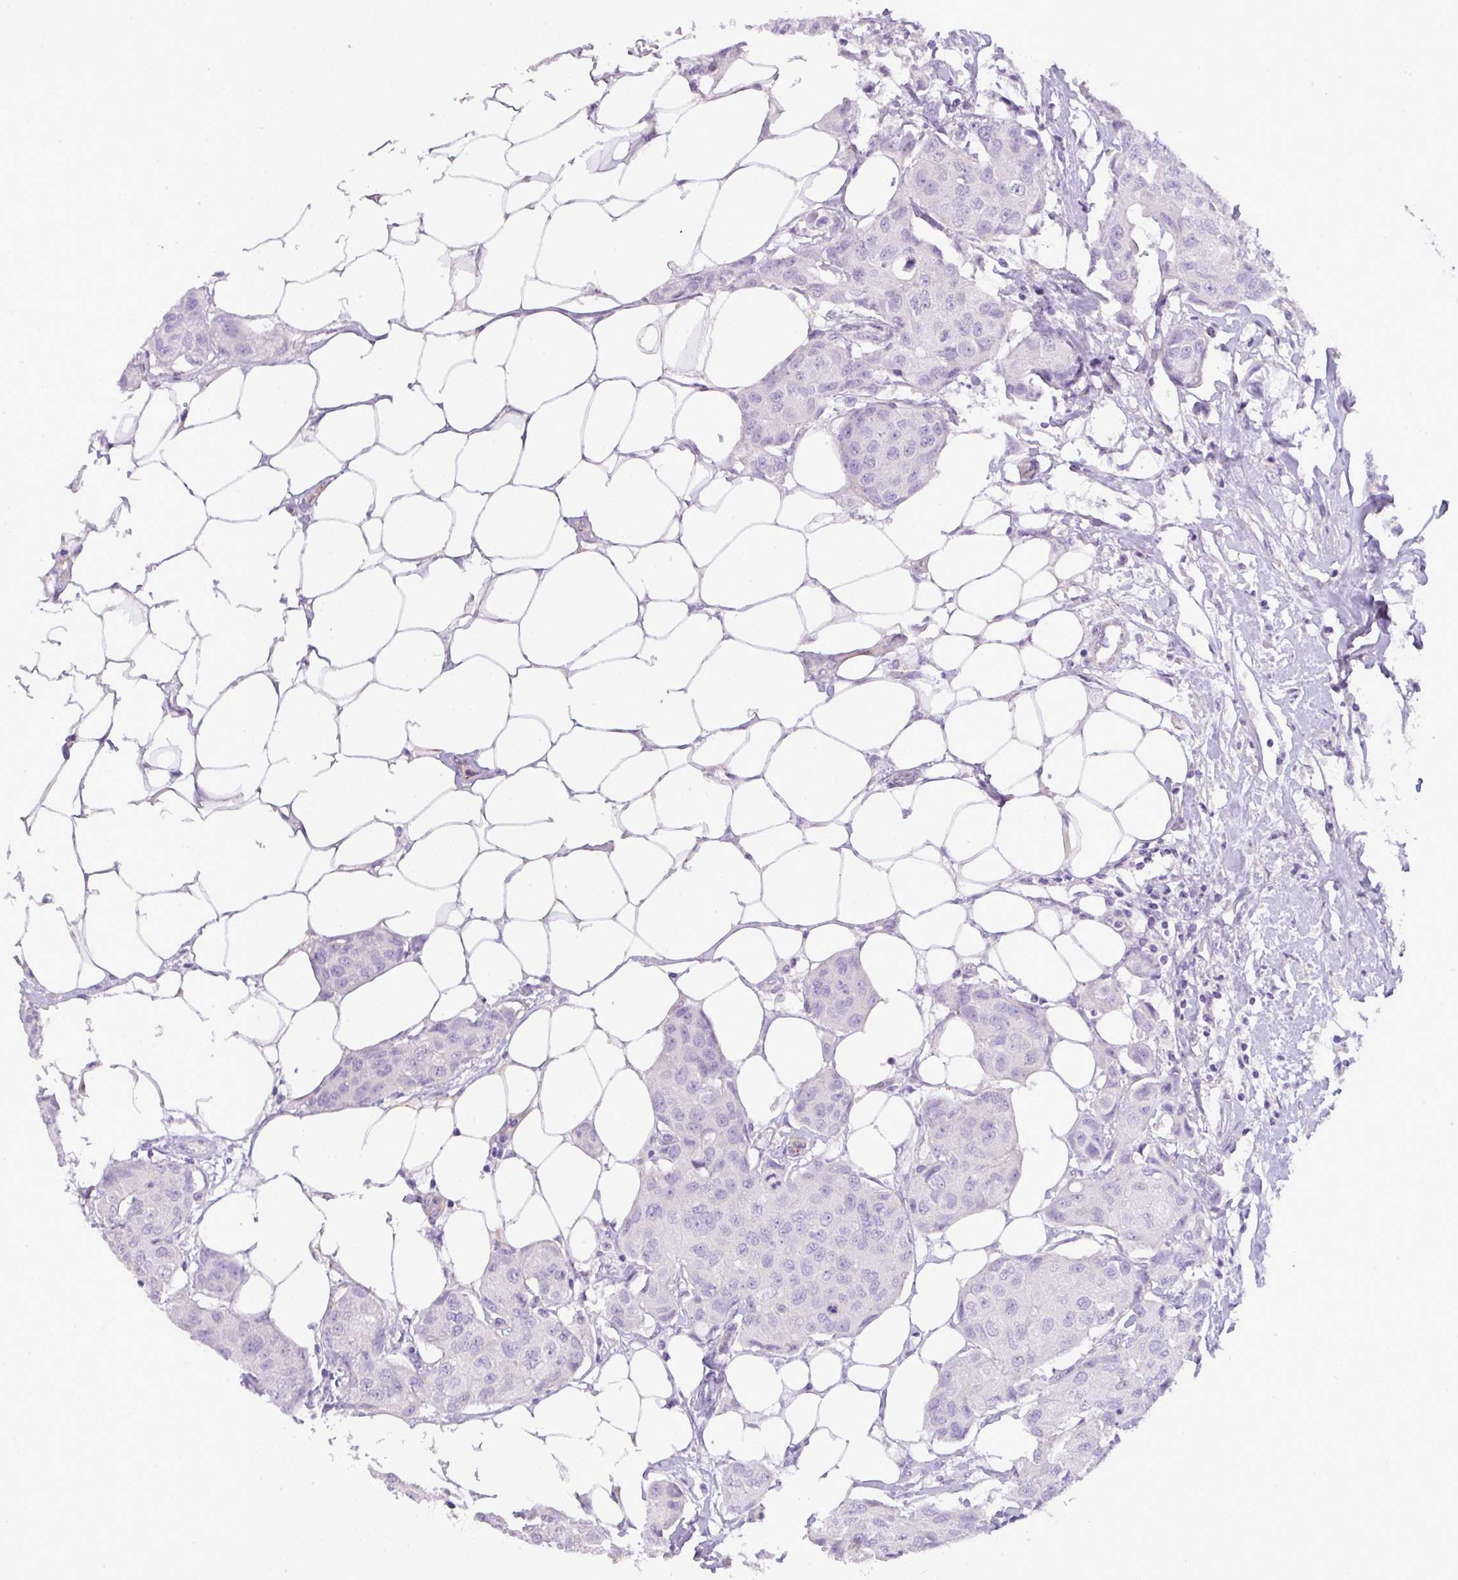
{"staining": {"intensity": "negative", "quantity": "none", "location": "none"}, "tissue": "breast cancer", "cell_type": "Tumor cells", "image_type": "cancer", "snomed": [{"axis": "morphology", "description": "Duct carcinoma"}, {"axis": "topography", "description": "Breast"}, {"axis": "topography", "description": "Lymph node"}], "caption": "IHC micrograph of neoplastic tissue: human breast cancer stained with DAB shows no significant protein expression in tumor cells. (Immunohistochemistry (ihc), brightfield microscopy, high magnification).", "gene": "ENSG00000273748", "patient": {"sex": "female", "age": 80}}